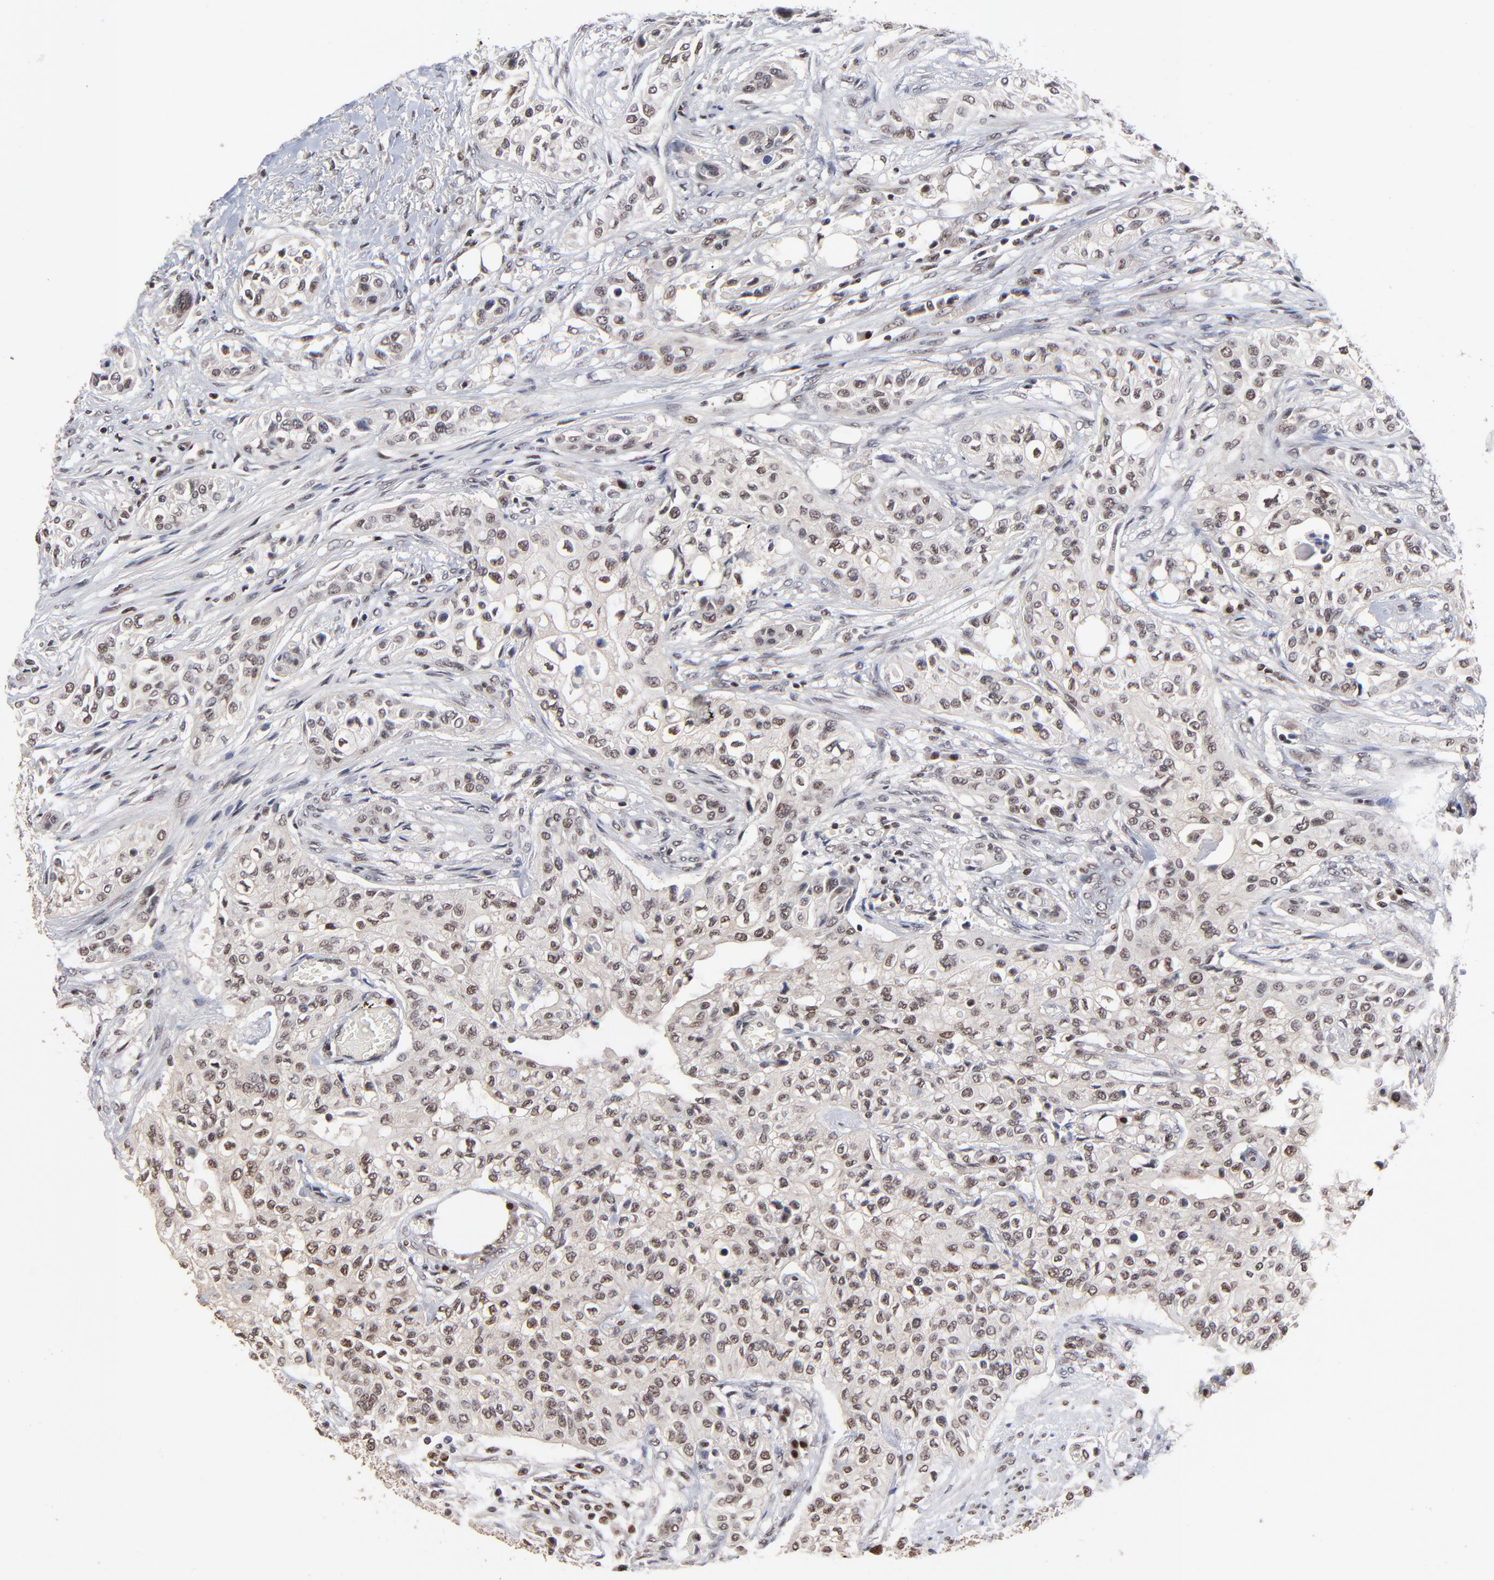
{"staining": {"intensity": "weak", "quantity": "25%-75%", "location": "nuclear"}, "tissue": "urothelial cancer", "cell_type": "Tumor cells", "image_type": "cancer", "snomed": [{"axis": "morphology", "description": "Urothelial carcinoma, High grade"}, {"axis": "topography", "description": "Urinary bladder"}], "caption": "Immunohistochemical staining of urothelial carcinoma (high-grade) shows weak nuclear protein staining in approximately 25%-75% of tumor cells.", "gene": "DSN1", "patient": {"sex": "male", "age": 74}}